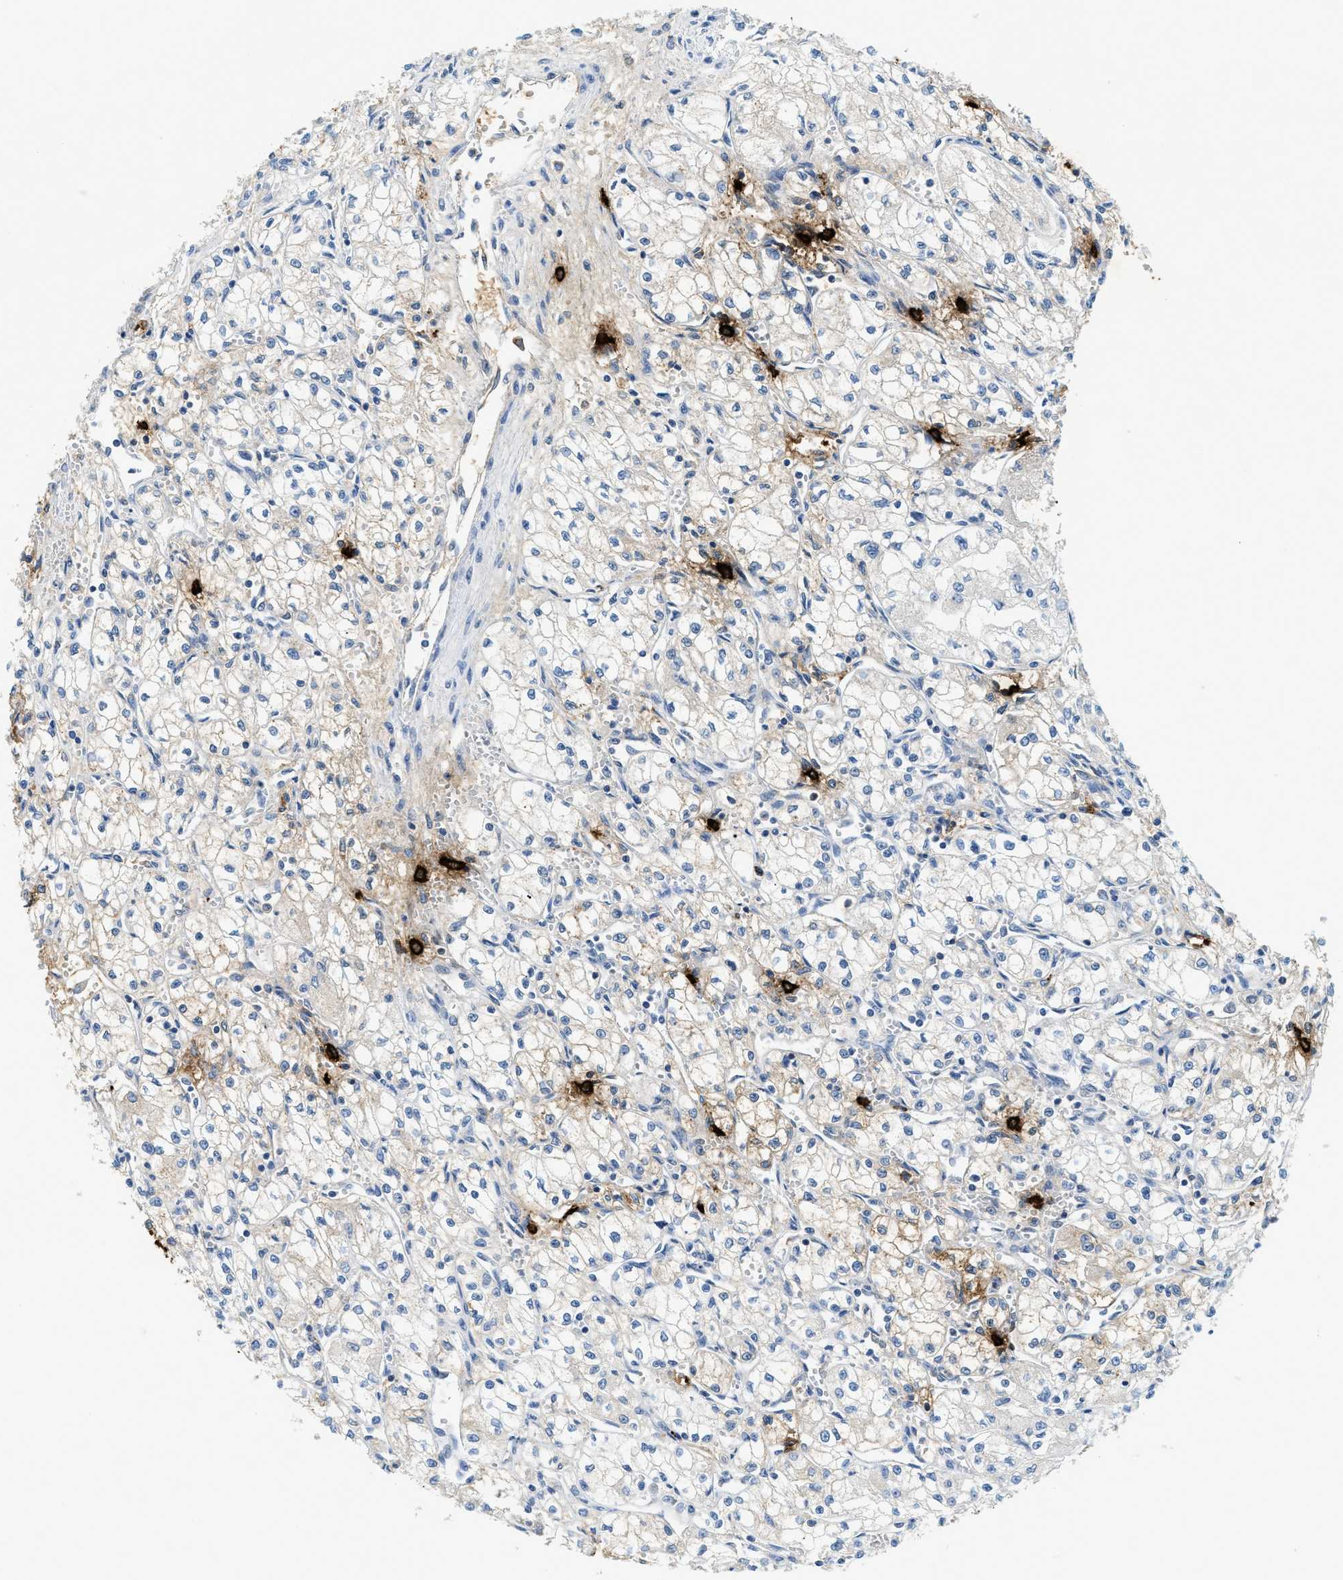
{"staining": {"intensity": "weak", "quantity": "<25%", "location": "cytoplasmic/membranous"}, "tissue": "renal cancer", "cell_type": "Tumor cells", "image_type": "cancer", "snomed": [{"axis": "morphology", "description": "Normal tissue, NOS"}, {"axis": "morphology", "description": "Adenocarcinoma, NOS"}, {"axis": "topography", "description": "Kidney"}], "caption": "Immunohistochemical staining of human adenocarcinoma (renal) reveals no significant expression in tumor cells.", "gene": "TPSAB1", "patient": {"sex": "male", "age": 59}}